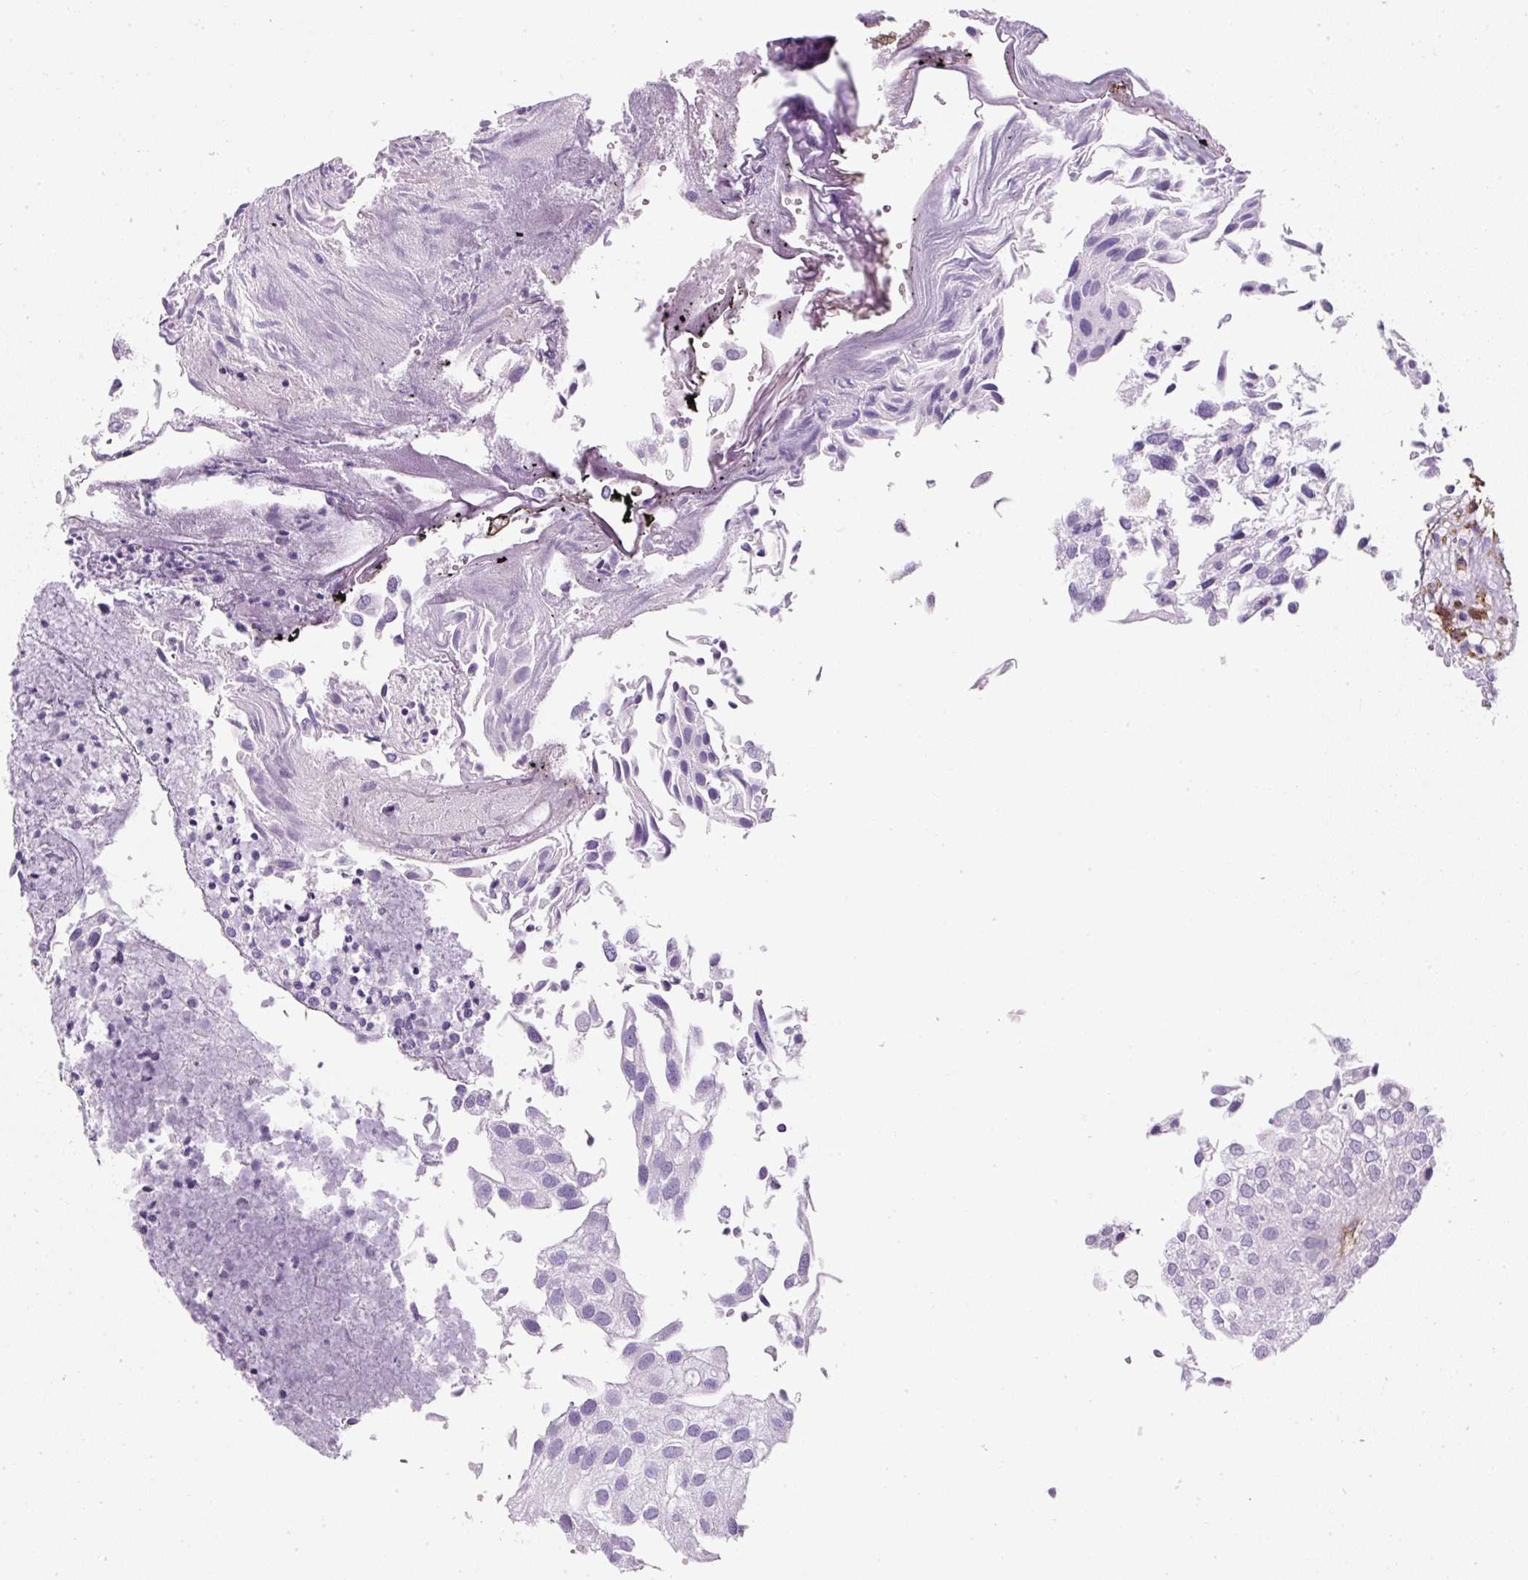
{"staining": {"intensity": "negative", "quantity": "none", "location": "none"}, "tissue": "urothelial cancer", "cell_type": "Tumor cells", "image_type": "cancer", "snomed": [{"axis": "morphology", "description": "Urothelial carcinoma, Low grade"}, {"axis": "topography", "description": "Urinary bladder"}], "caption": "Low-grade urothelial carcinoma was stained to show a protein in brown. There is no significant staining in tumor cells. (Stains: DAB immunohistochemistry with hematoxylin counter stain, Microscopy: brightfield microscopy at high magnification).", "gene": "CAVIN3", "patient": {"sex": "female", "age": 89}}